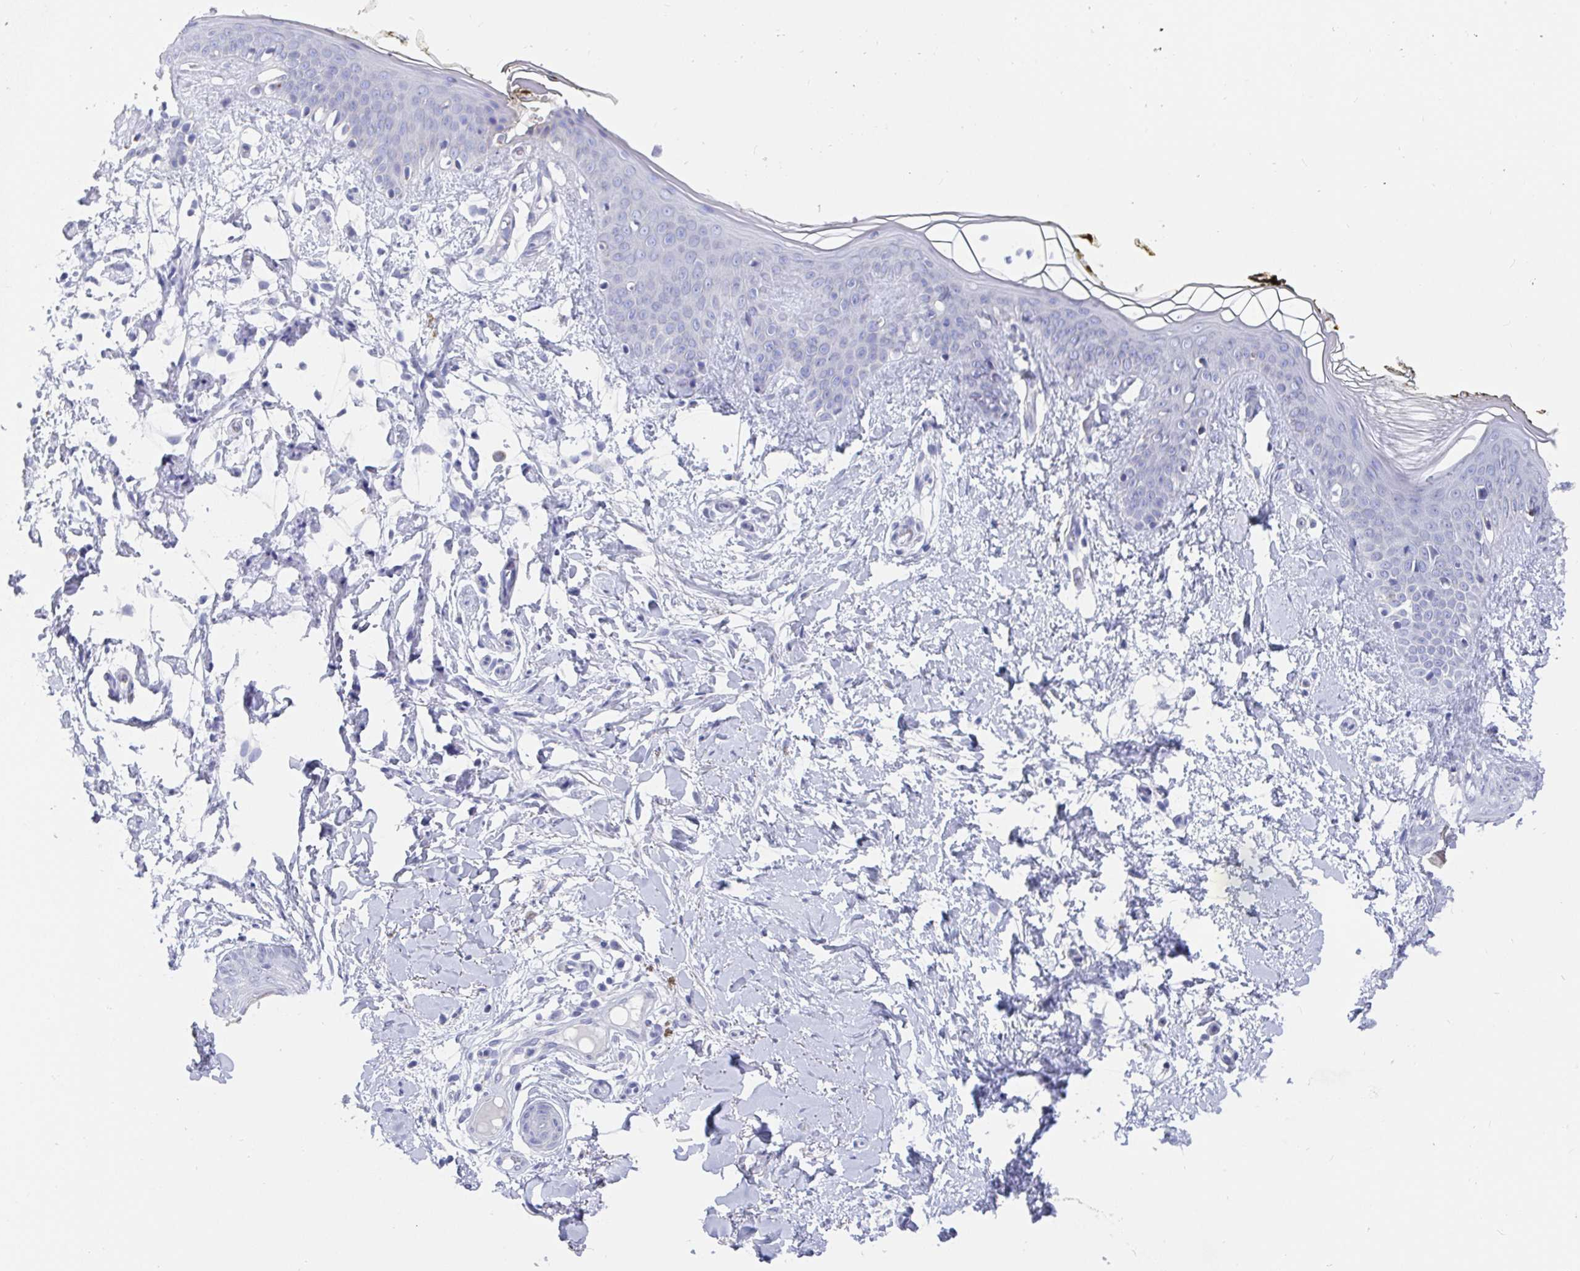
{"staining": {"intensity": "negative", "quantity": "none", "location": "none"}, "tissue": "skin", "cell_type": "Fibroblasts", "image_type": "normal", "snomed": [{"axis": "morphology", "description": "Normal tissue, NOS"}, {"axis": "topography", "description": "Skin"}], "caption": "DAB immunohistochemical staining of unremarkable human skin exhibits no significant positivity in fibroblasts.", "gene": "TAS2R39", "patient": {"sex": "female", "age": 34}}